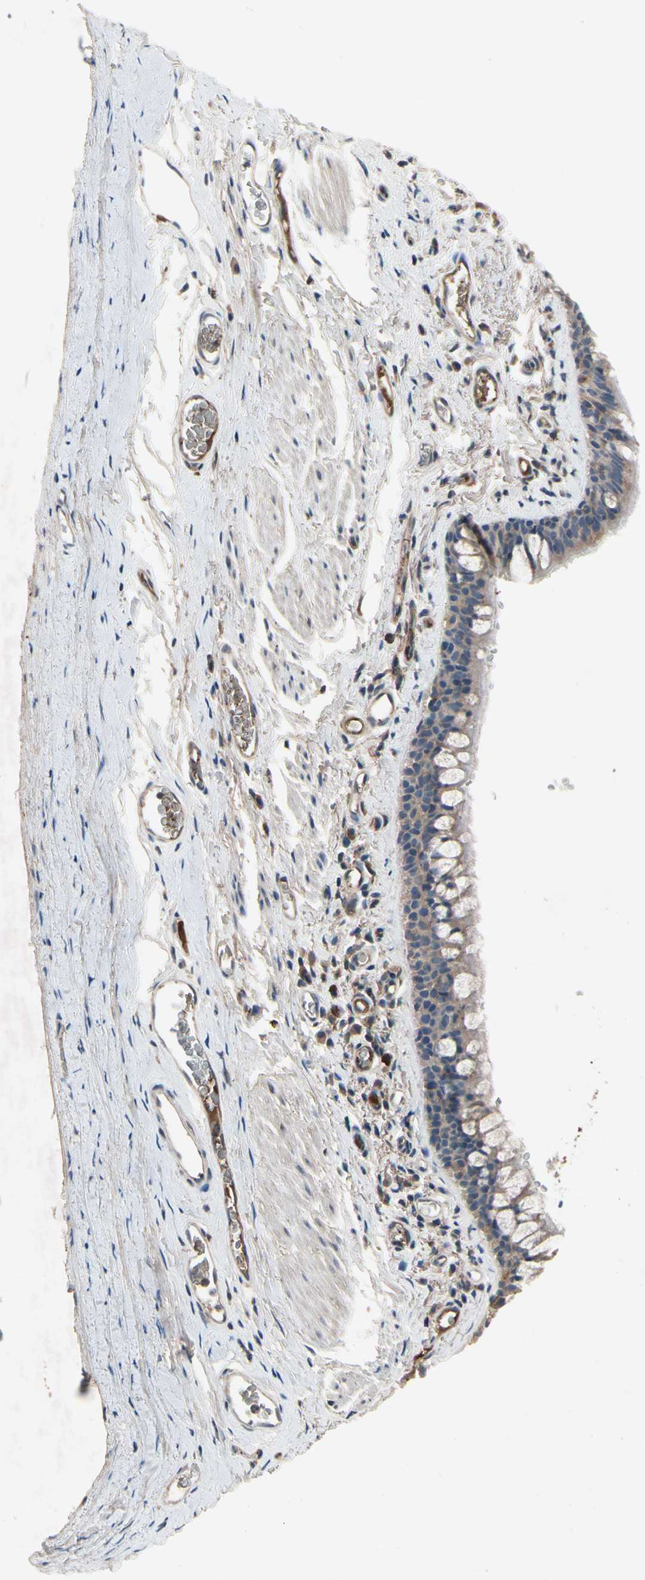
{"staining": {"intensity": "weak", "quantity": ">75%", "location": "cytoplasmic/membranous"}, "tissue": "bronchus", "cell_type": "Respiratory epithelial cells", "image_type": "normal", "snomed": [{"axis": "morphology", "description": "Normal tissue, NOS"}, {"axis": "morphology", "description": "Malignant melanoma, Metastatic site"}, {"axis": "topography", "description": "Bronchus"}, {"axis": "topography", "description": "Lung"}], "caption": "Immunohistochemistry (IHC) histopathology image of unremarkable human bronchus stained for a protein (brown), which displays low levels of weak cytoplasmic/membranous expression in about >75% of respiratory epithelial cells.", "gene": "IL1RL1", "patient": {"sex": "male", "age": 64}}